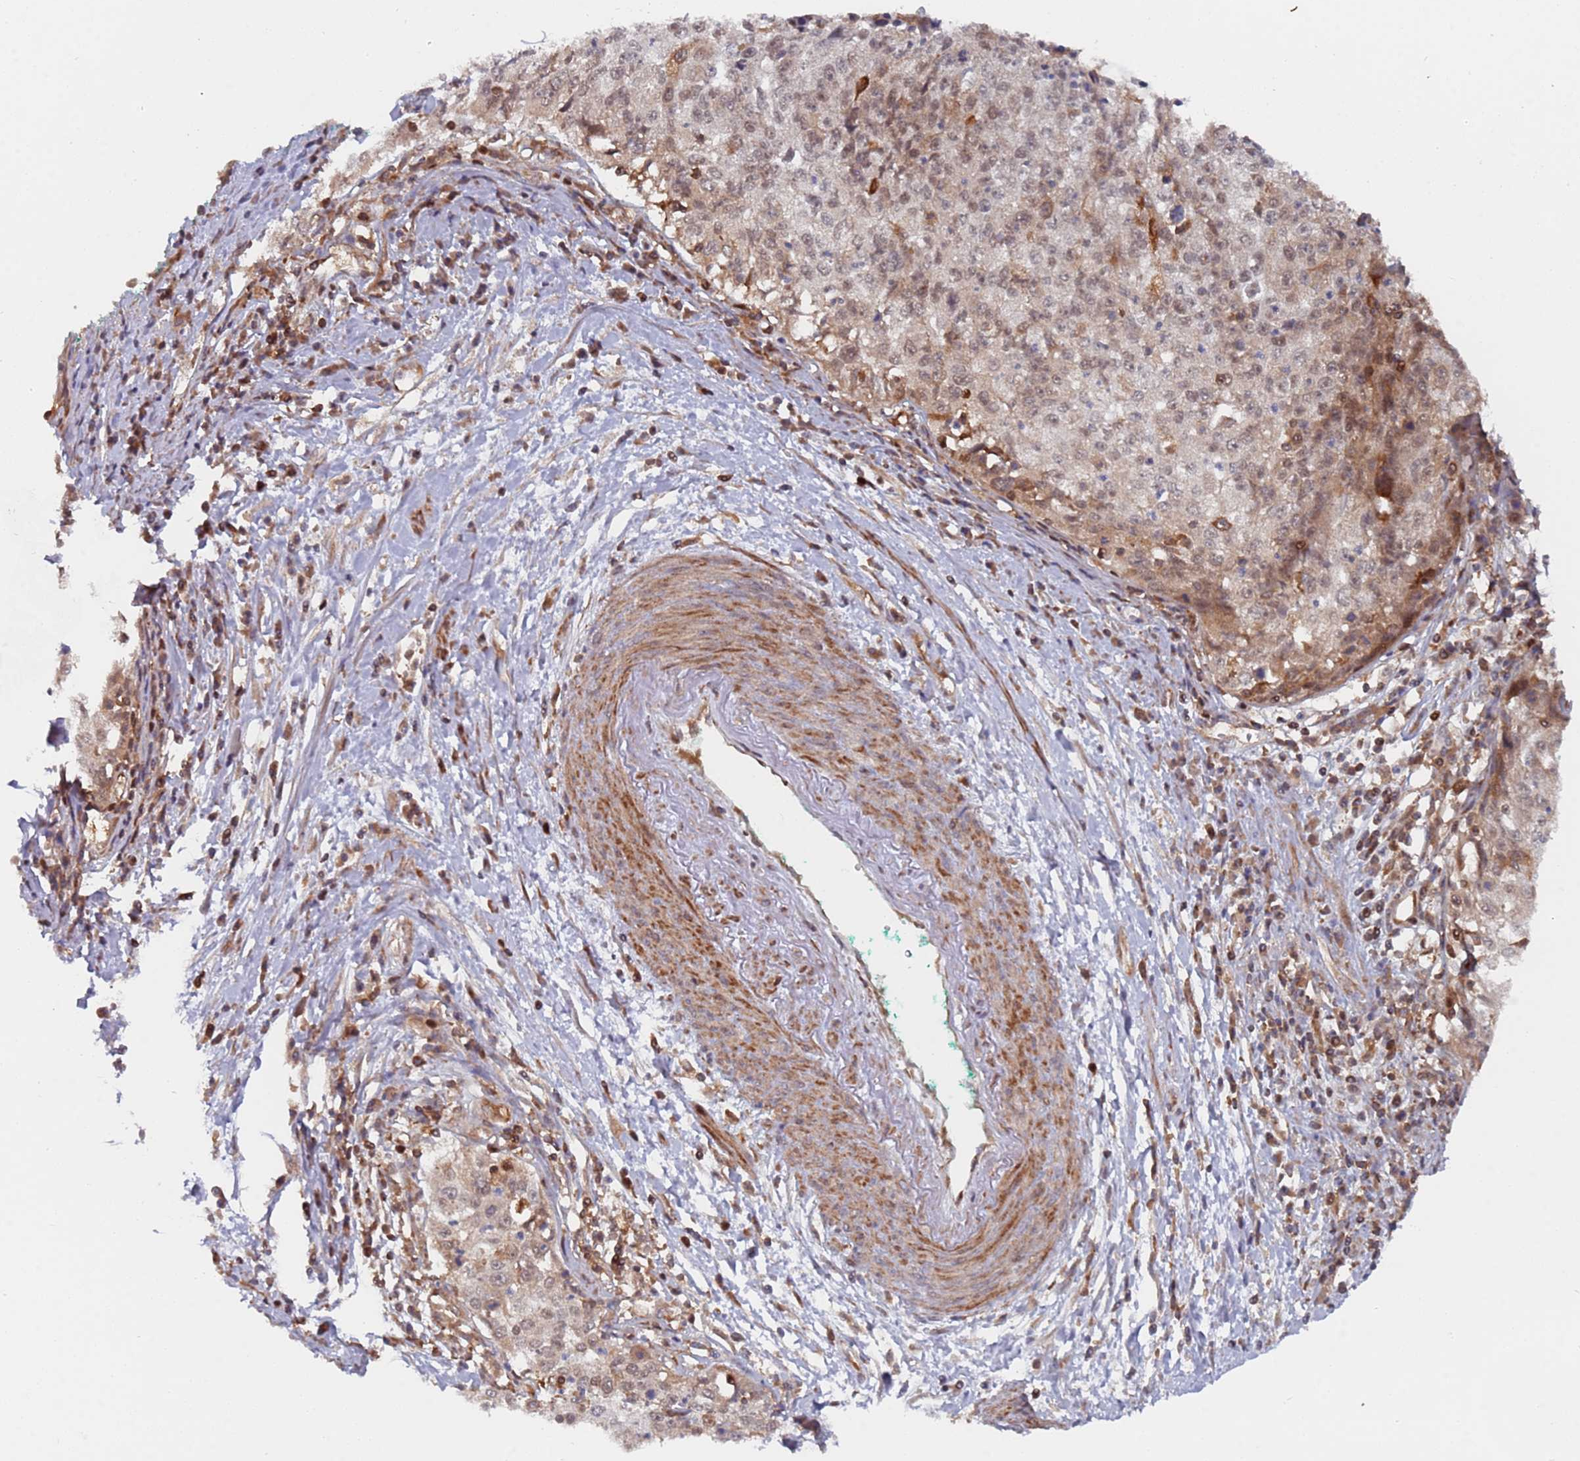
{"staining": {"intensity": "weak", "quantity": ">75%", "location": "nuclear"}, "tissue": "cervical cancer", "cell_type": "Tumor cells", "image_type": "cancer", "snomed": [{"axis": "morphology", "description": "Squamous cell carcinoma, NOS"}, {"axis": "topography", "description": "Cervix"}], "caption": "IHC of squamous cell carcinoma (cervical) displays low levels of weak nuclear expression in approximately >75% of tumor cells. The staining was performed using DAB (3,3'-diaminobenzidine), with brown indicating positive protein expression. Nuclei are stained blue with hematoxylin.", "gene": "DDX60", "patient": {"sex": "female", "age": 57}}